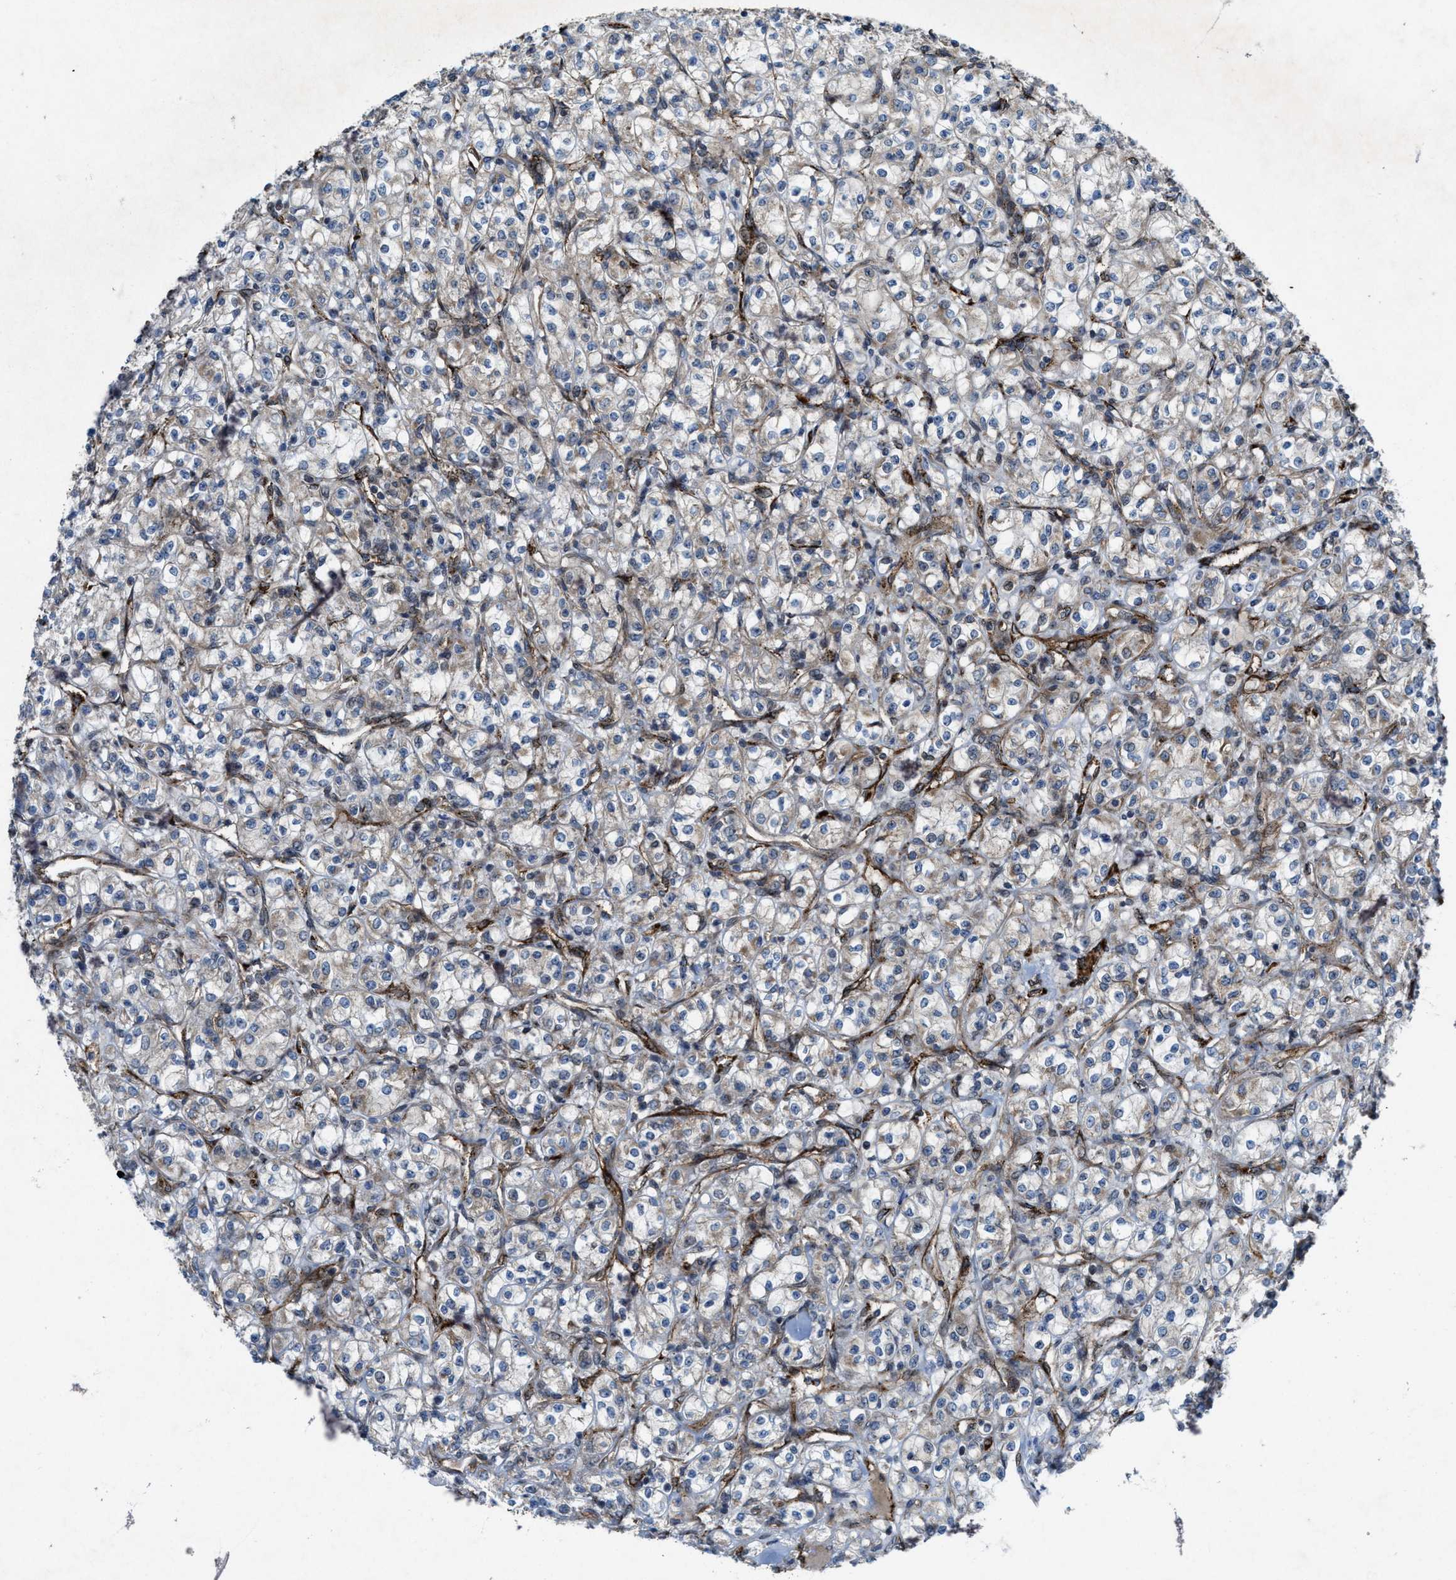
{"staining": {"intensity": "negative", "quantity": "none", "location": "none"}, "tissue": "renal cancer", "cell_type": "Tumor cells", "image_type": "cancer", "snomed": [{"axis": "morphology", "description": "Adenocarcinoma, NOS"}, {"axis": "topography", "description": "Kidney"}], "caption": "High power microscopy histopathology image of an immunohistochemistry micrograph of renal cancer, revealing no significant staining in tumor cells.", "gene": "URGCP", "patient": {"sex": "male", "age": 77}}